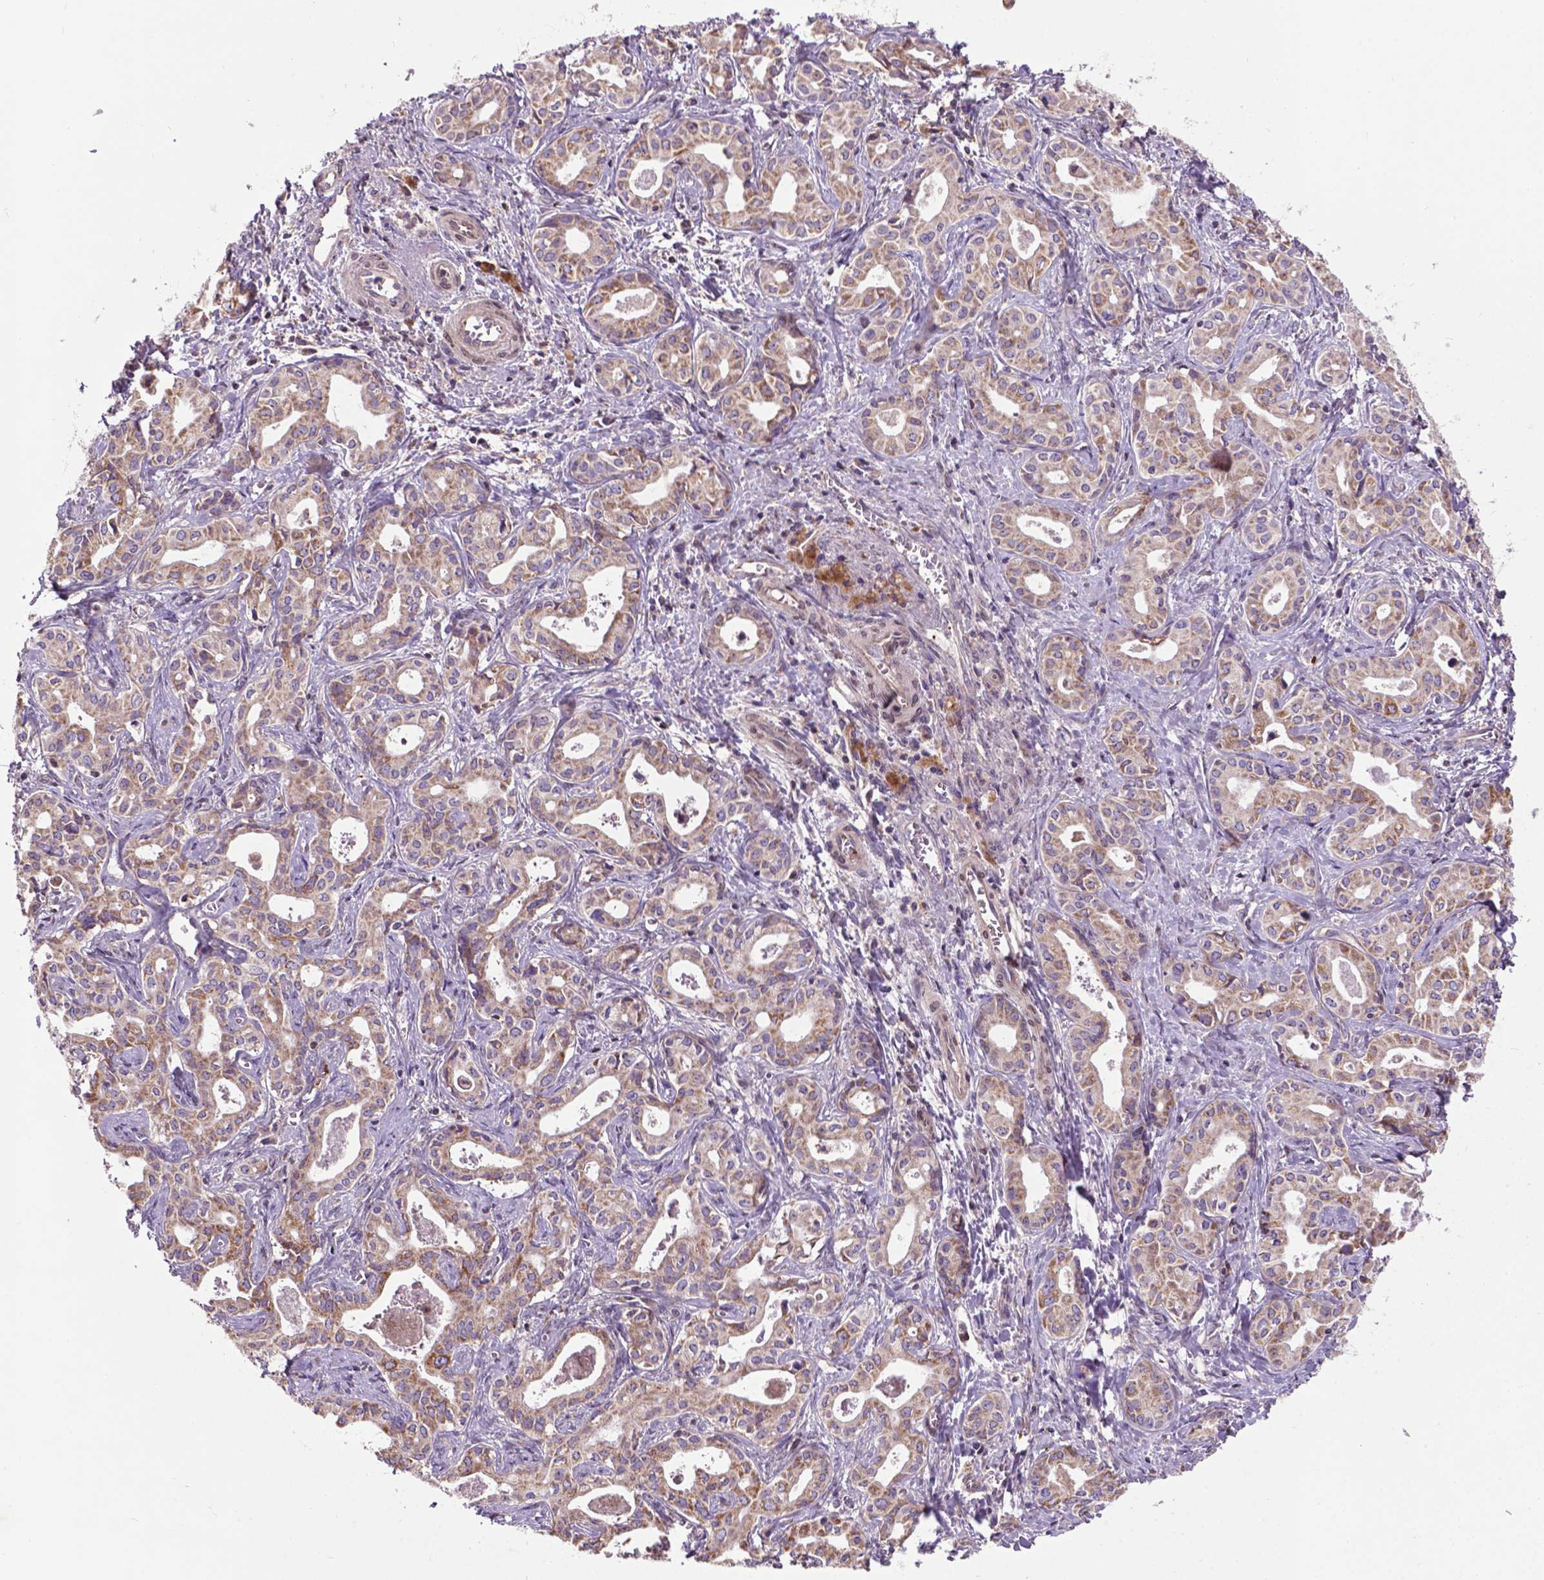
{"staining": {"intensity": "moderate", "quantity": "25%-75%", "location": "cytoplasmic/membranous"}, "tissue": "liver cancer", "cell_type": "Tumor cells", "image_type": "cancer", "snomed": [{"axis": "morphology", "description": "Cholangiocarcinoma"}, {"axis": "topography", "description": "Liver"}], "caption": "Immunohistochemical staining of liver cholangiocarcinoma shows medium levels of moderate cytoplasmic/membranous staining in approximately 25%-75% of tumor cells. (IHC, brightfield microscopy, high magnification).", "gene": "SPNS2", "patient": {"sex": "female", "age": 65}}